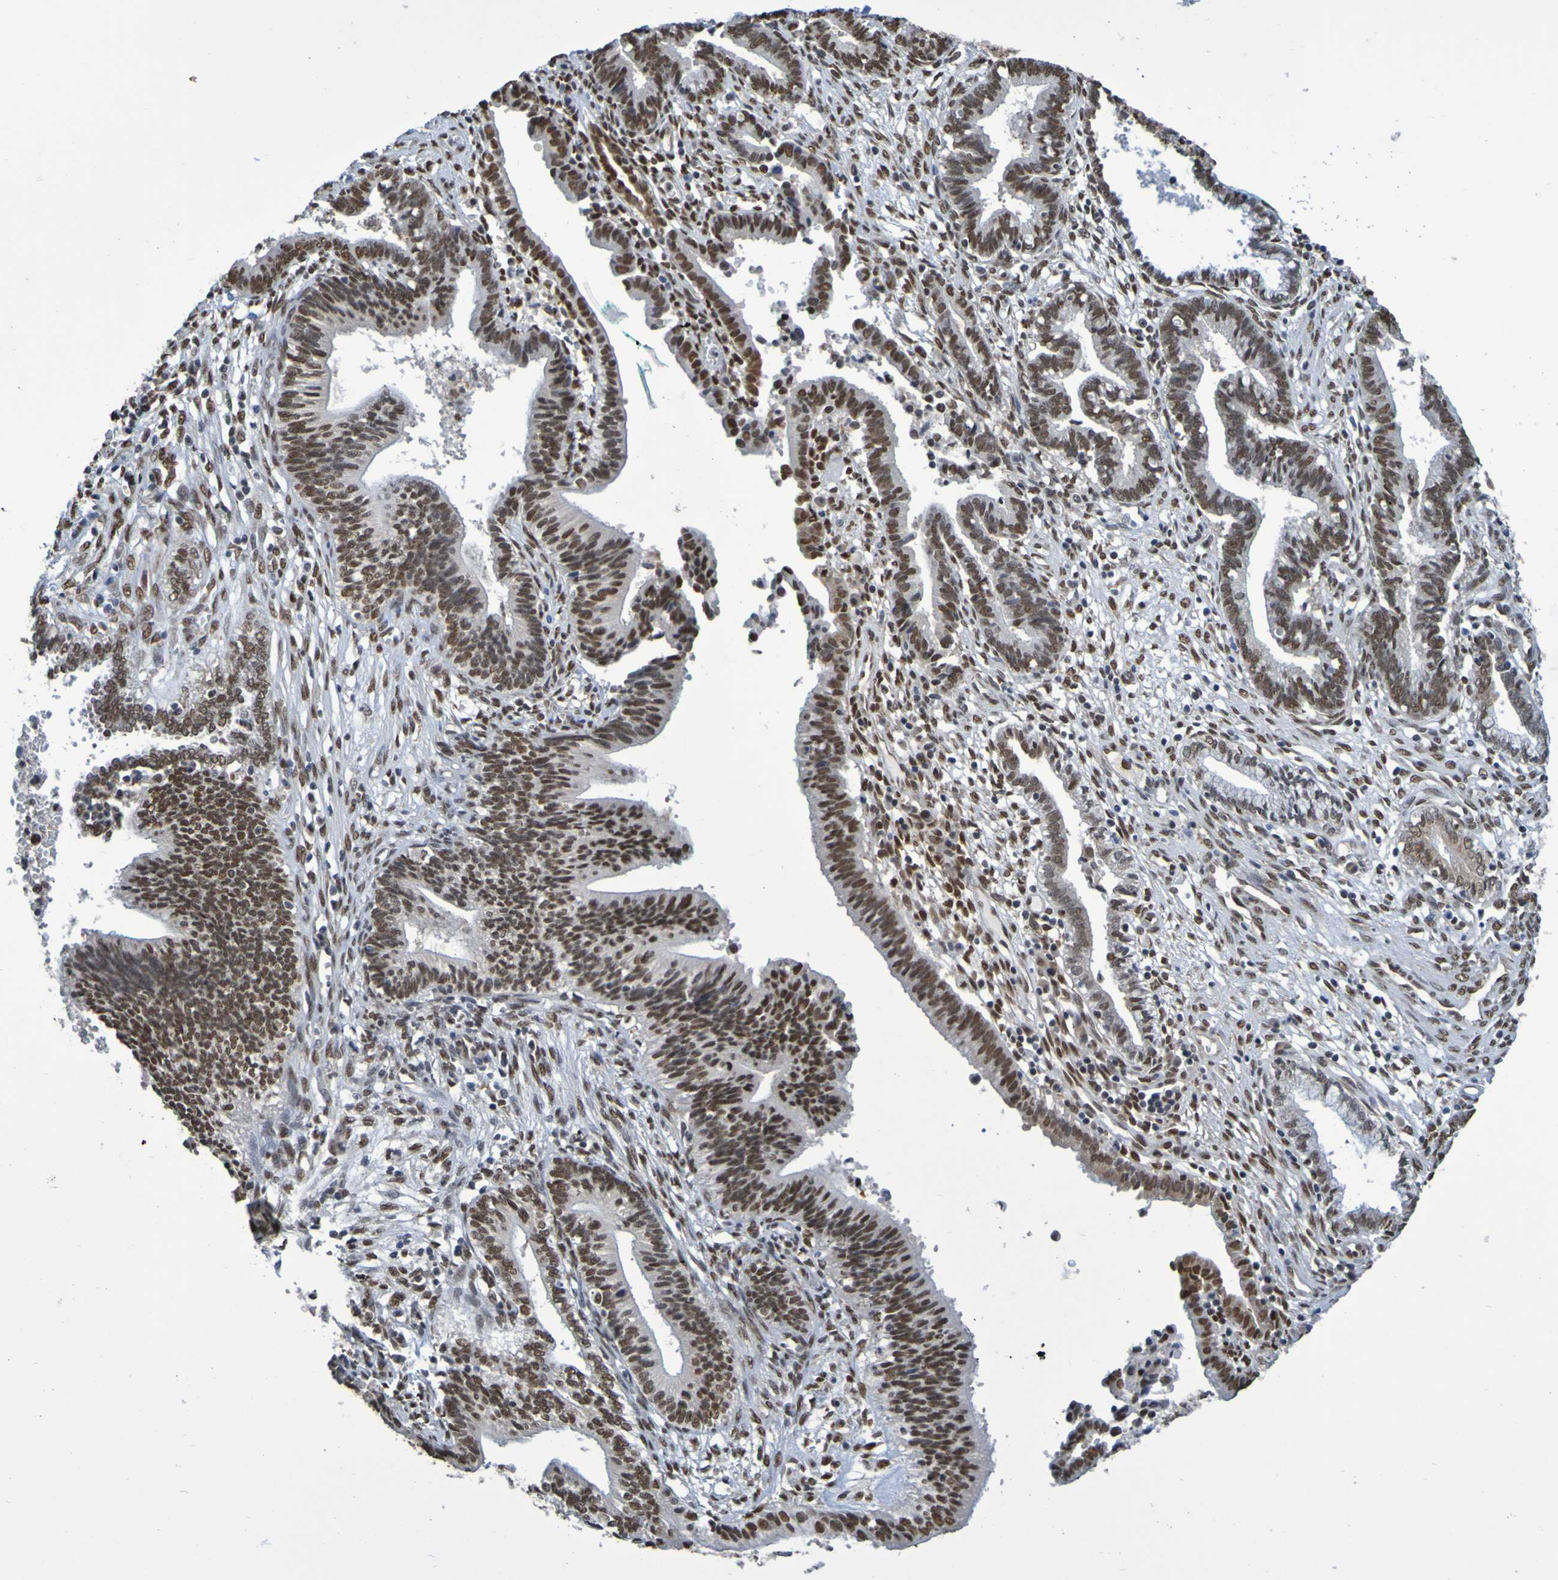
{"staining": {"intensity": "strong", "quantity": ">75%", "location": "nuclear"}, "tissue": "cervical cancer", "cell_type": "Tumor cells", "image_type": "cancer", "snomed": [{"axis": "morphology", "description": "Adenocarcinoma, NOS"}, {"axis": "topography", "description": "Cervix"}], "caption": "Cervical cancer (adenocarcinoma) was stained to show a protein in brown. There is high levels of strong nuclear positivity in approximately >75% of tumor cells. (Stains: DAB in brown, nuclei in blue, Microscopy: brightfield microscopy at high magnification).", "gene": "HDAC2", "patient": {"sex": "female", "age": 44}}